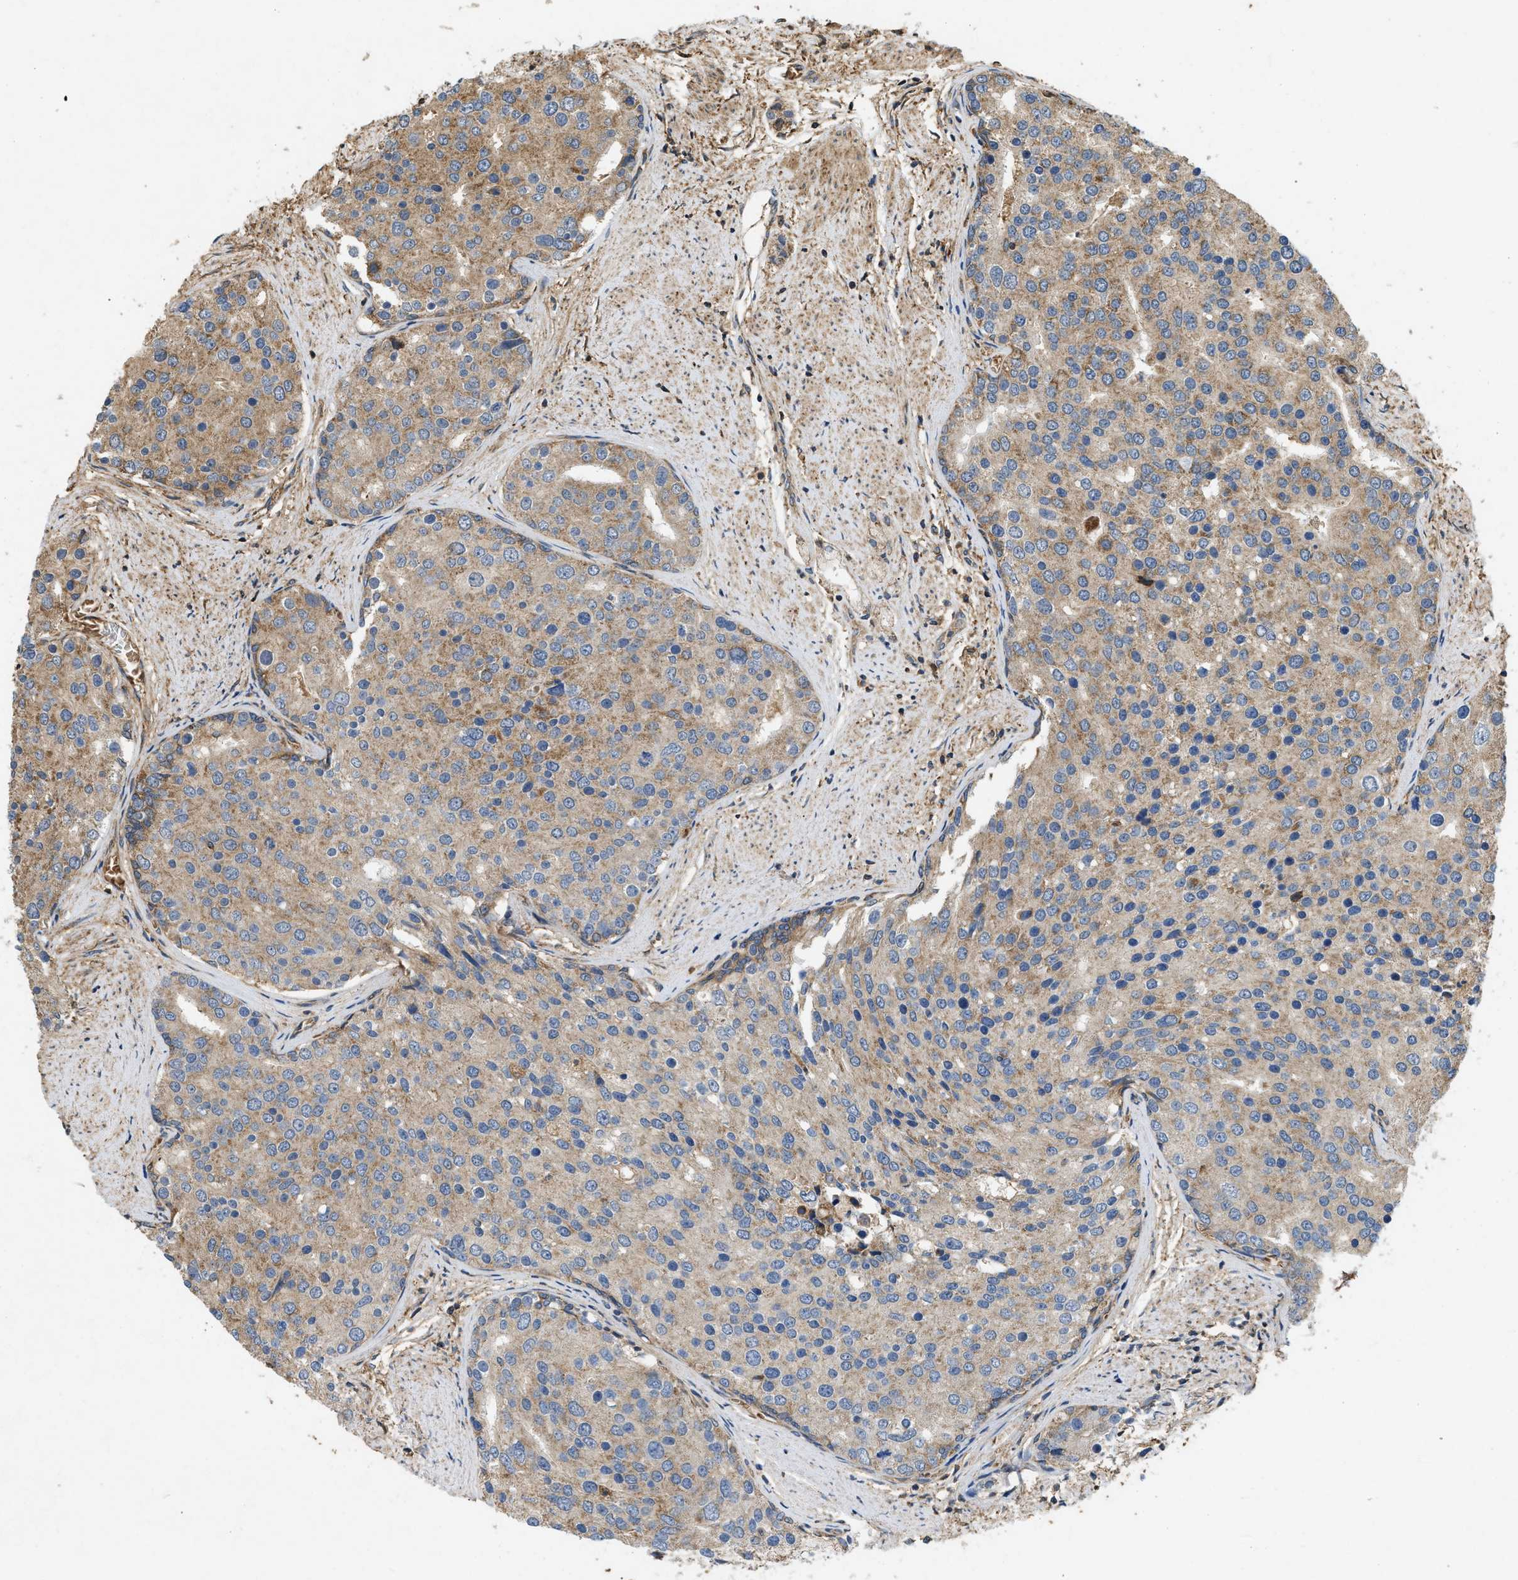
{"staining": {"intensity": "weak", "quantity": ">75%", "location": "cytoplasmic/membranous"}, "tissue": "prostate cancer", "cell_type": "Tumor cells", "image_type": "cancer", "snomed": [{"axis": "morphology", "description": "Adenocarcinoma, High grade"}, {"axis": "topography", "description": "Prostate"}], "caption": "Immunohistochemical staining of human prostate cancer reveals low levels of weak cytoplasmic/membranous expression in approximately >75% of tumor cells.", "gene": "GNB4", "patient": {"sex": "male", "age": 50}}